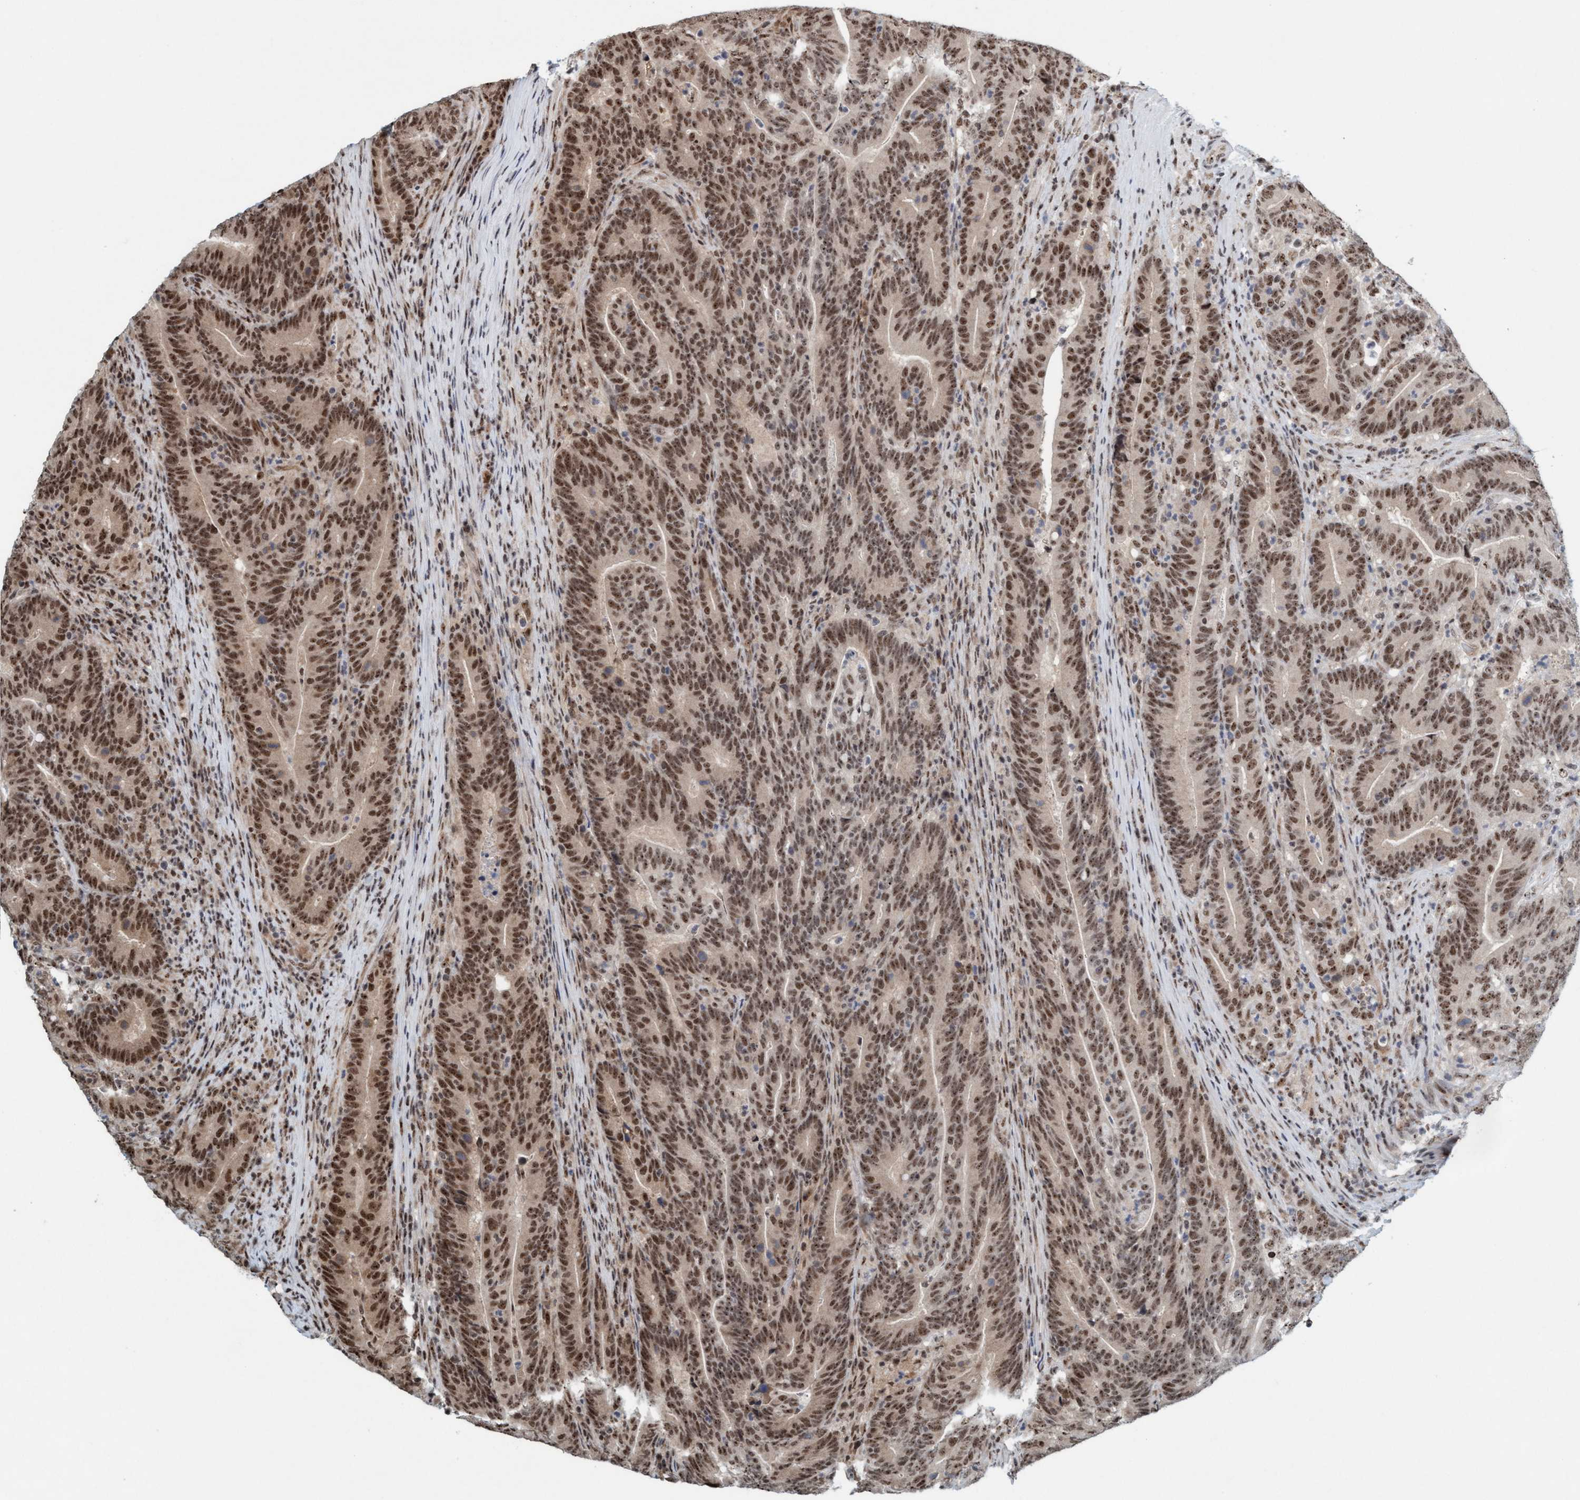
{"staining": {"intensity": "strong", "quantity": ">75%", "location": "nuclear"}, "tissue": "colorectal cancer", "cell_type": "Tumor cells", "image_type": "cancer", "snomed": [{"axis": "morphology", "description": "Adenocarcinoma, NOS"}, {"axis": "topography", "description": "Colon"}], "caption": "IHC staining of adenocarcinoma (colorectal), which shows high levels of strong nuclear staining in about >75% of tumor cells indicating strong nuclear protein positivity. The staining was performed using DAB (3,3'-diaminobenzidine) (brown) for protein detection and nuclei were counterstained in hematoxylin (blue).", "gene": "SMCR8", "patient": {"sex": "female", "age": 66}}